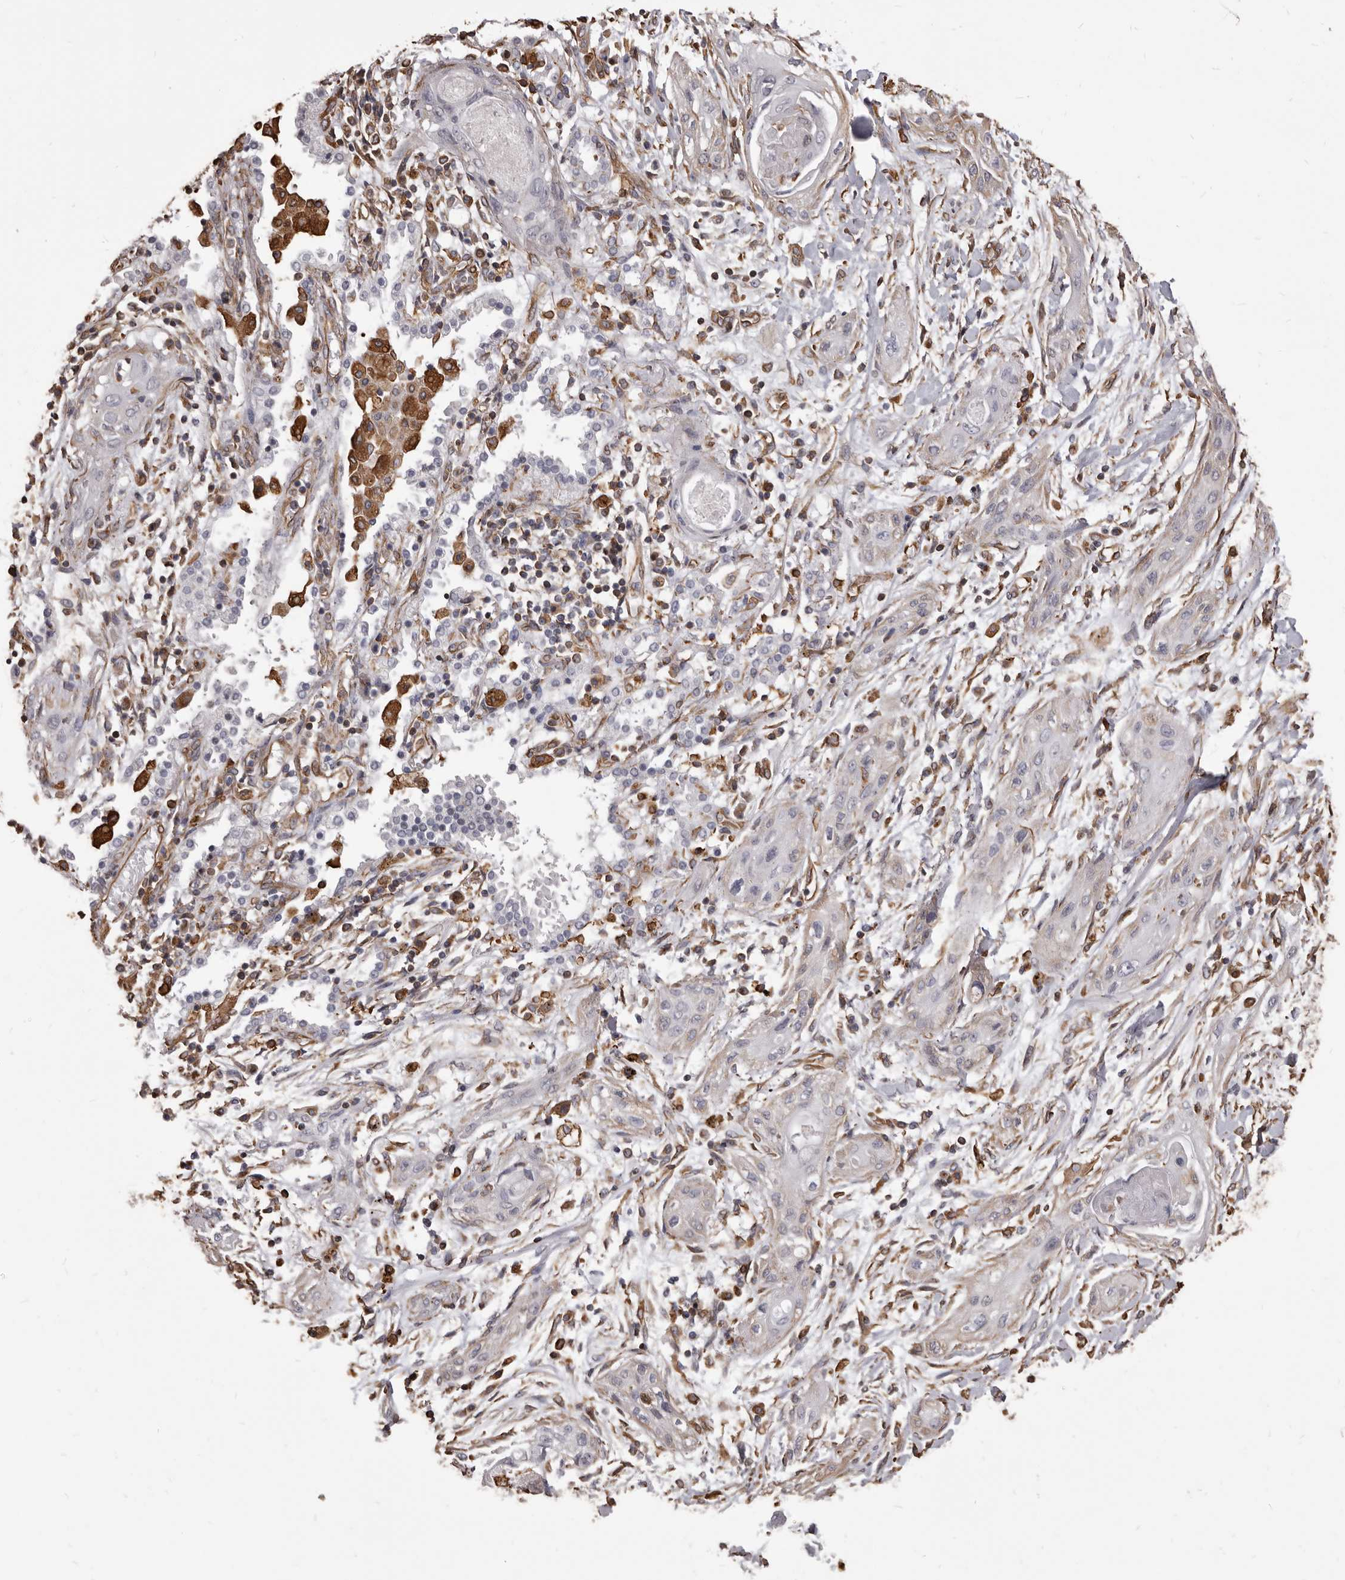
{"staining": {"intensity": "negative", "quantity": "none", "location": "none"}, "tissue": "lung cancer", "cell_type": "Tumor cells", "image_type": "cancer", "snomed": [{"axis": "morphology", "description": "Squamous cell carcinoma, NOS"}, {"axis": "topography", "description": "Lung"}], "caption": "High magnification brightfield microscopy of lung squamous cell carcinoma stained with DAB (brown) and counterstained with hematoxylin (blue): tumor cells show no significant expression.", "gene": "MTURN", "patient": {"sex": "female", "age": 47}}